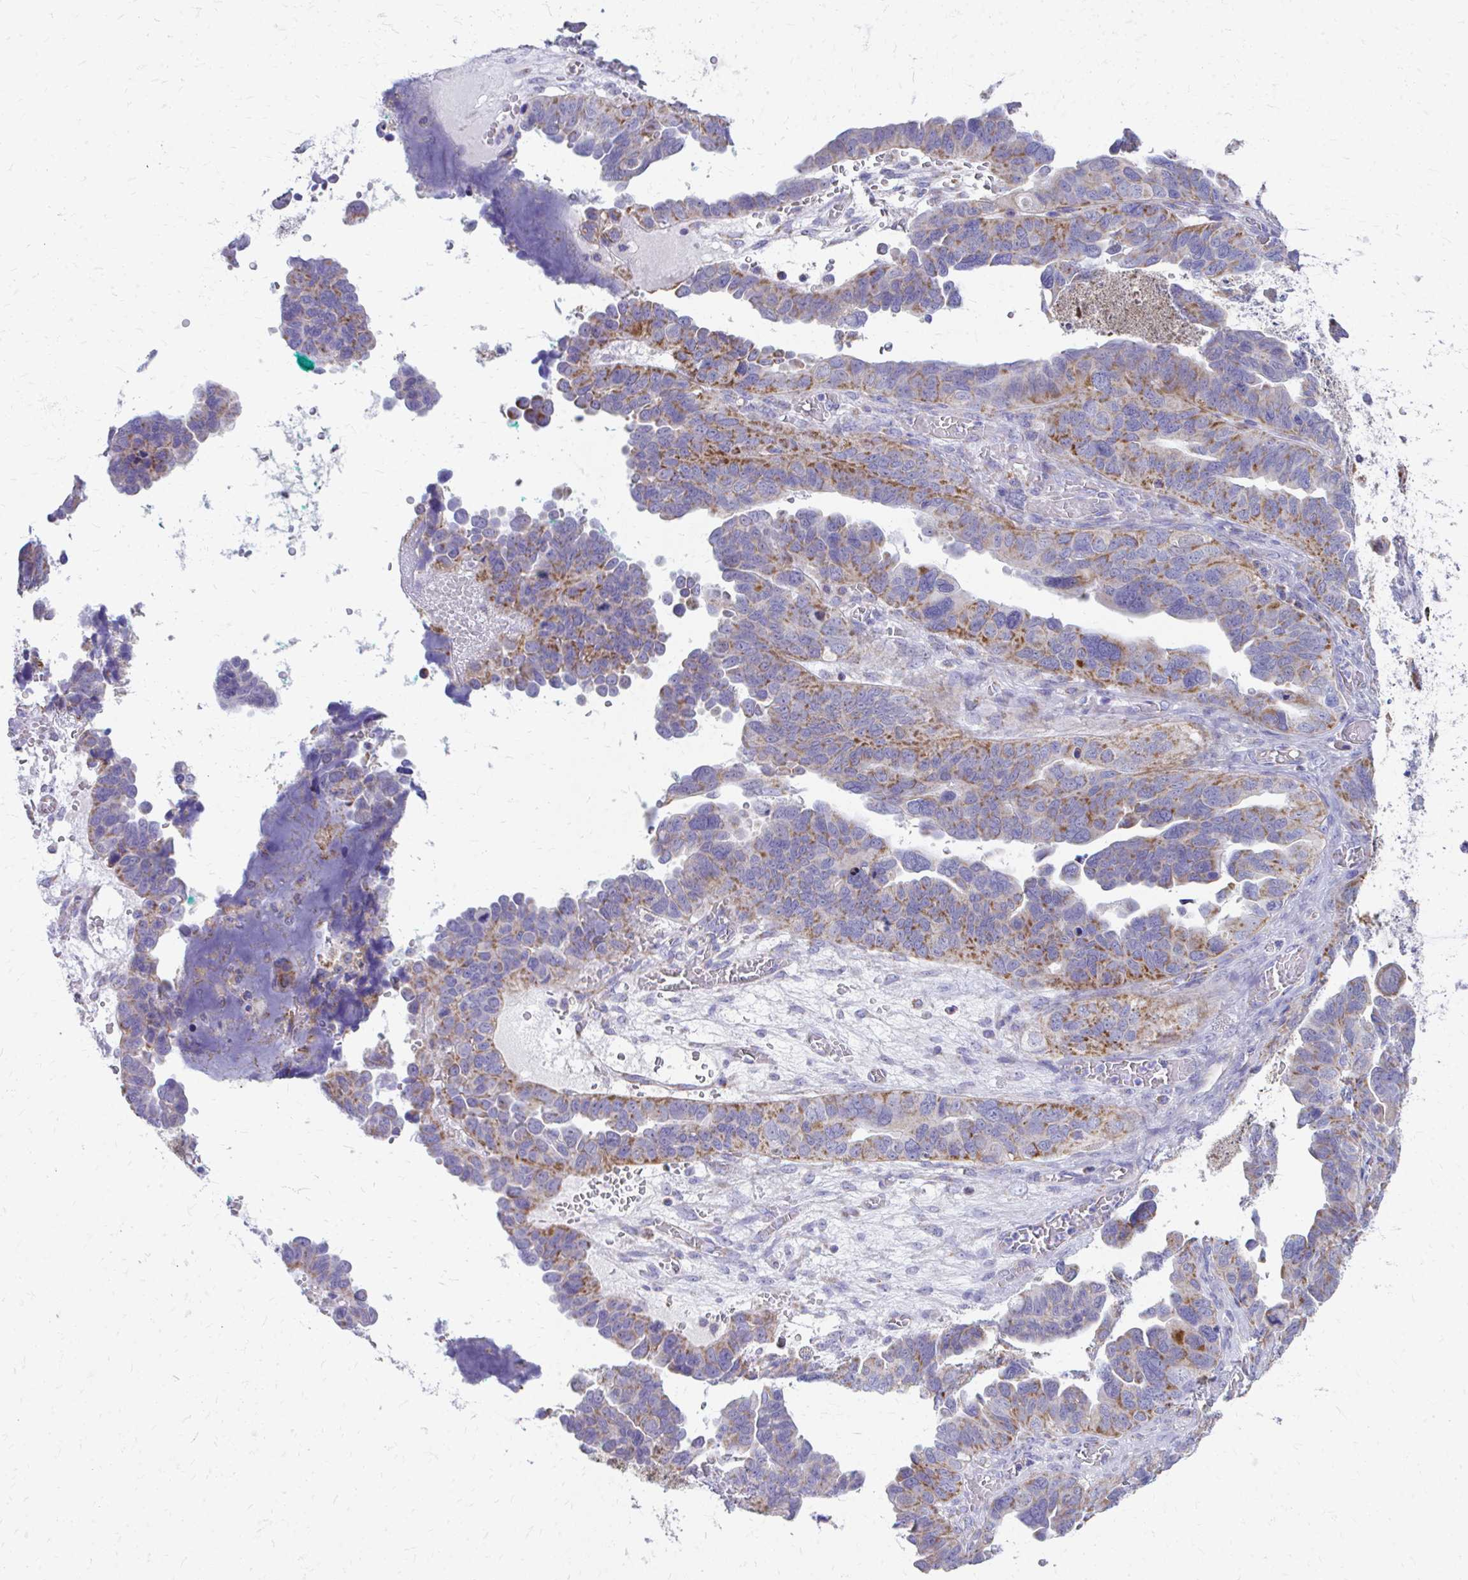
{"staining": {"intensity": "moderate", "quantity": "25%-75%", "location": "cytoplasmic/membranous"}, "tissue": "ovarian cancer", "cell_type": "Tumor cells", "image_type": "cancer", "snomed": [{"axis": "morphology", "description": "Cystadenocarcinoma, serous, NOS"}, {"axis": "topography", "description": "Ovary"}], "caption": "Tumor cells reveal medium levels of moderate cytoplasmic/membranous staining in approximately 25%-75% of cells in human ovarian serous cystadenocarcinoma.", "gene": "MRPL19", "patient": {"sex": "female", "age": 64}}